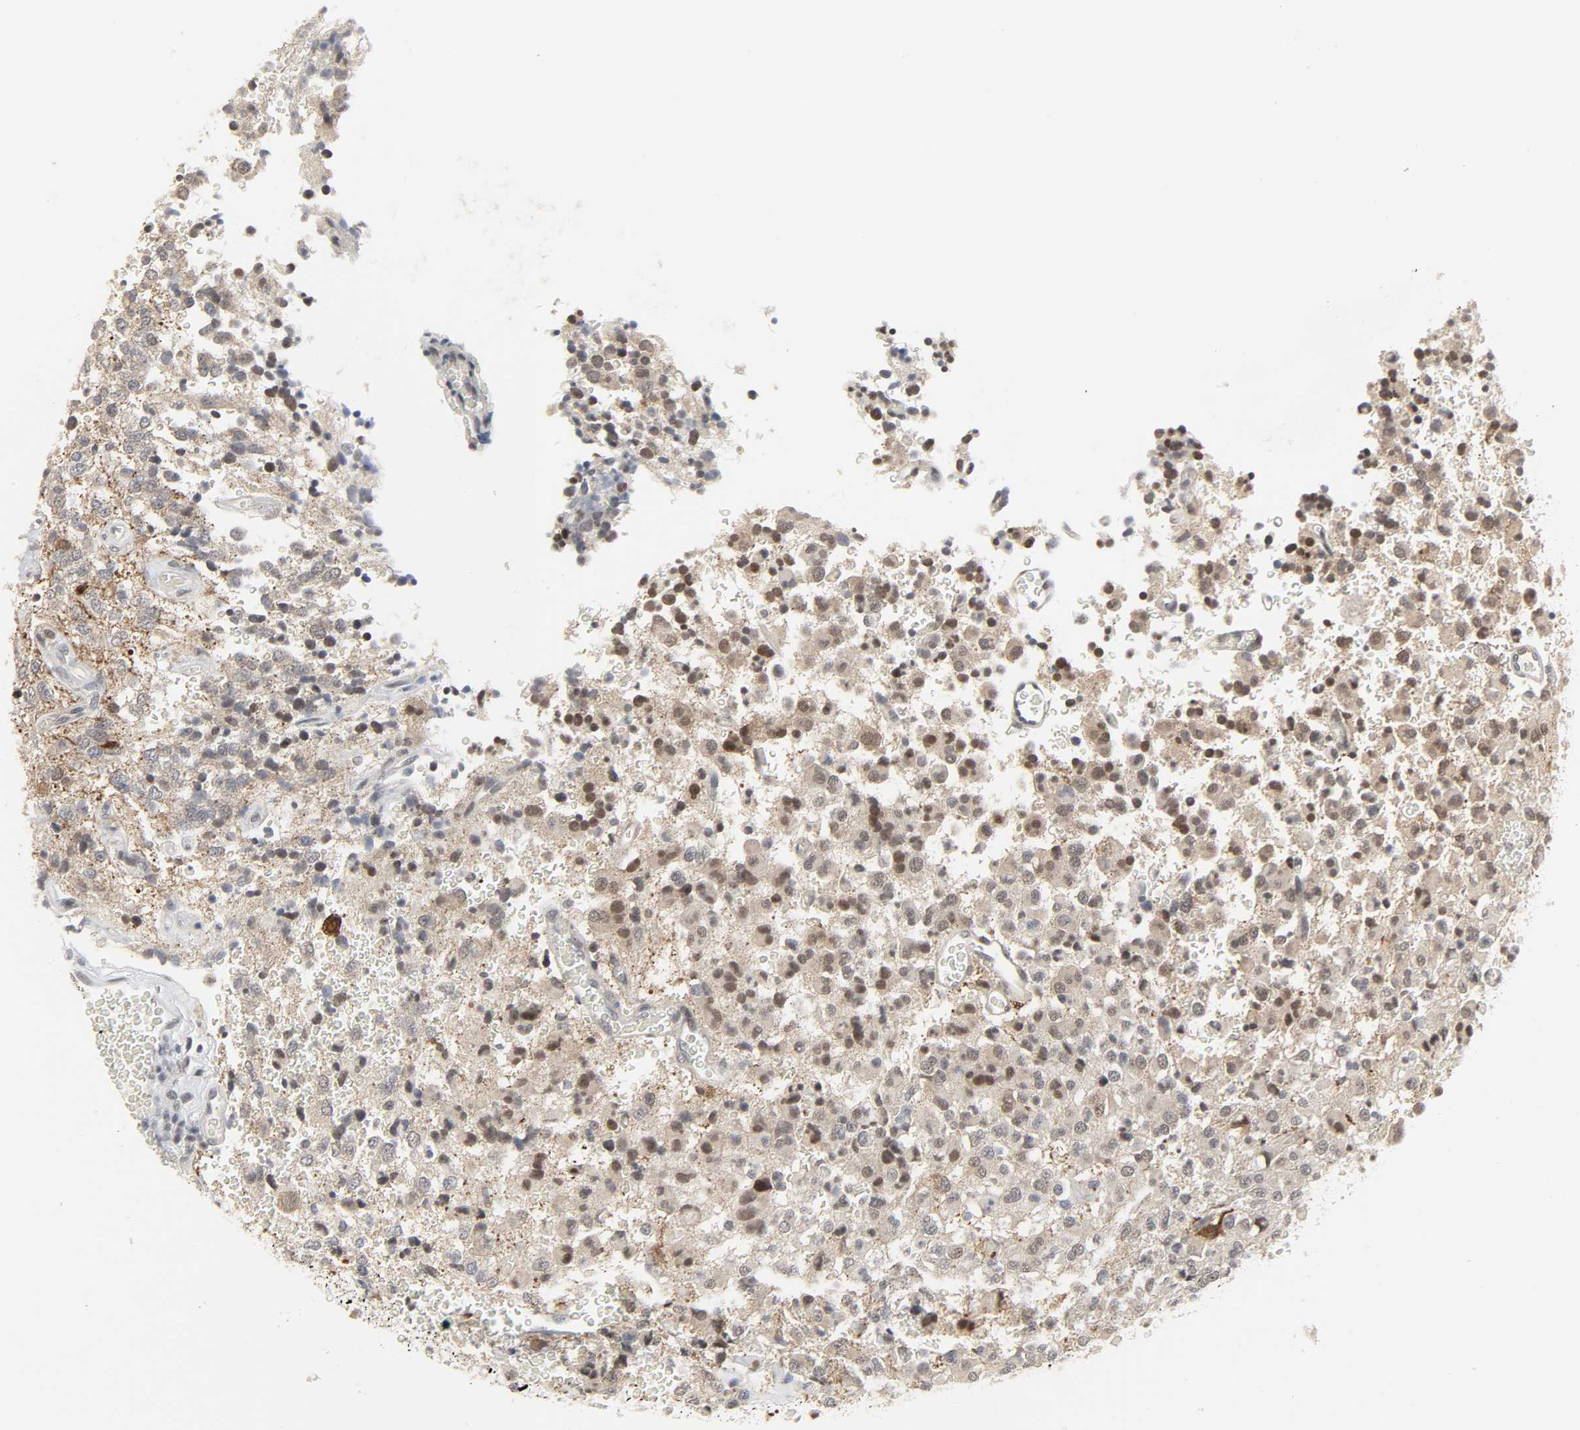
{"staining": {"intensity": "moderate", "quantity": "25%-75%", "location": "cytoplasmic/membranous,nuclear"}, "tissue": "glioma", "cell_type": "Tumor cells", "image_type": "cancer", "snomed": [{"axis": "morphology", "description": "Glioma, malignant, High grade"}, {"axis": "topography", "description": "pancreas cauda"}], "caption": "Immunohistochemical staining of glioma shows medium levels of moderate cytoplasmic/membranous and nuclear protein positivity in about 25%-75% of tumor cells.", "gene": "MUC1", "patient": {"sex": "male", "age": 60}}